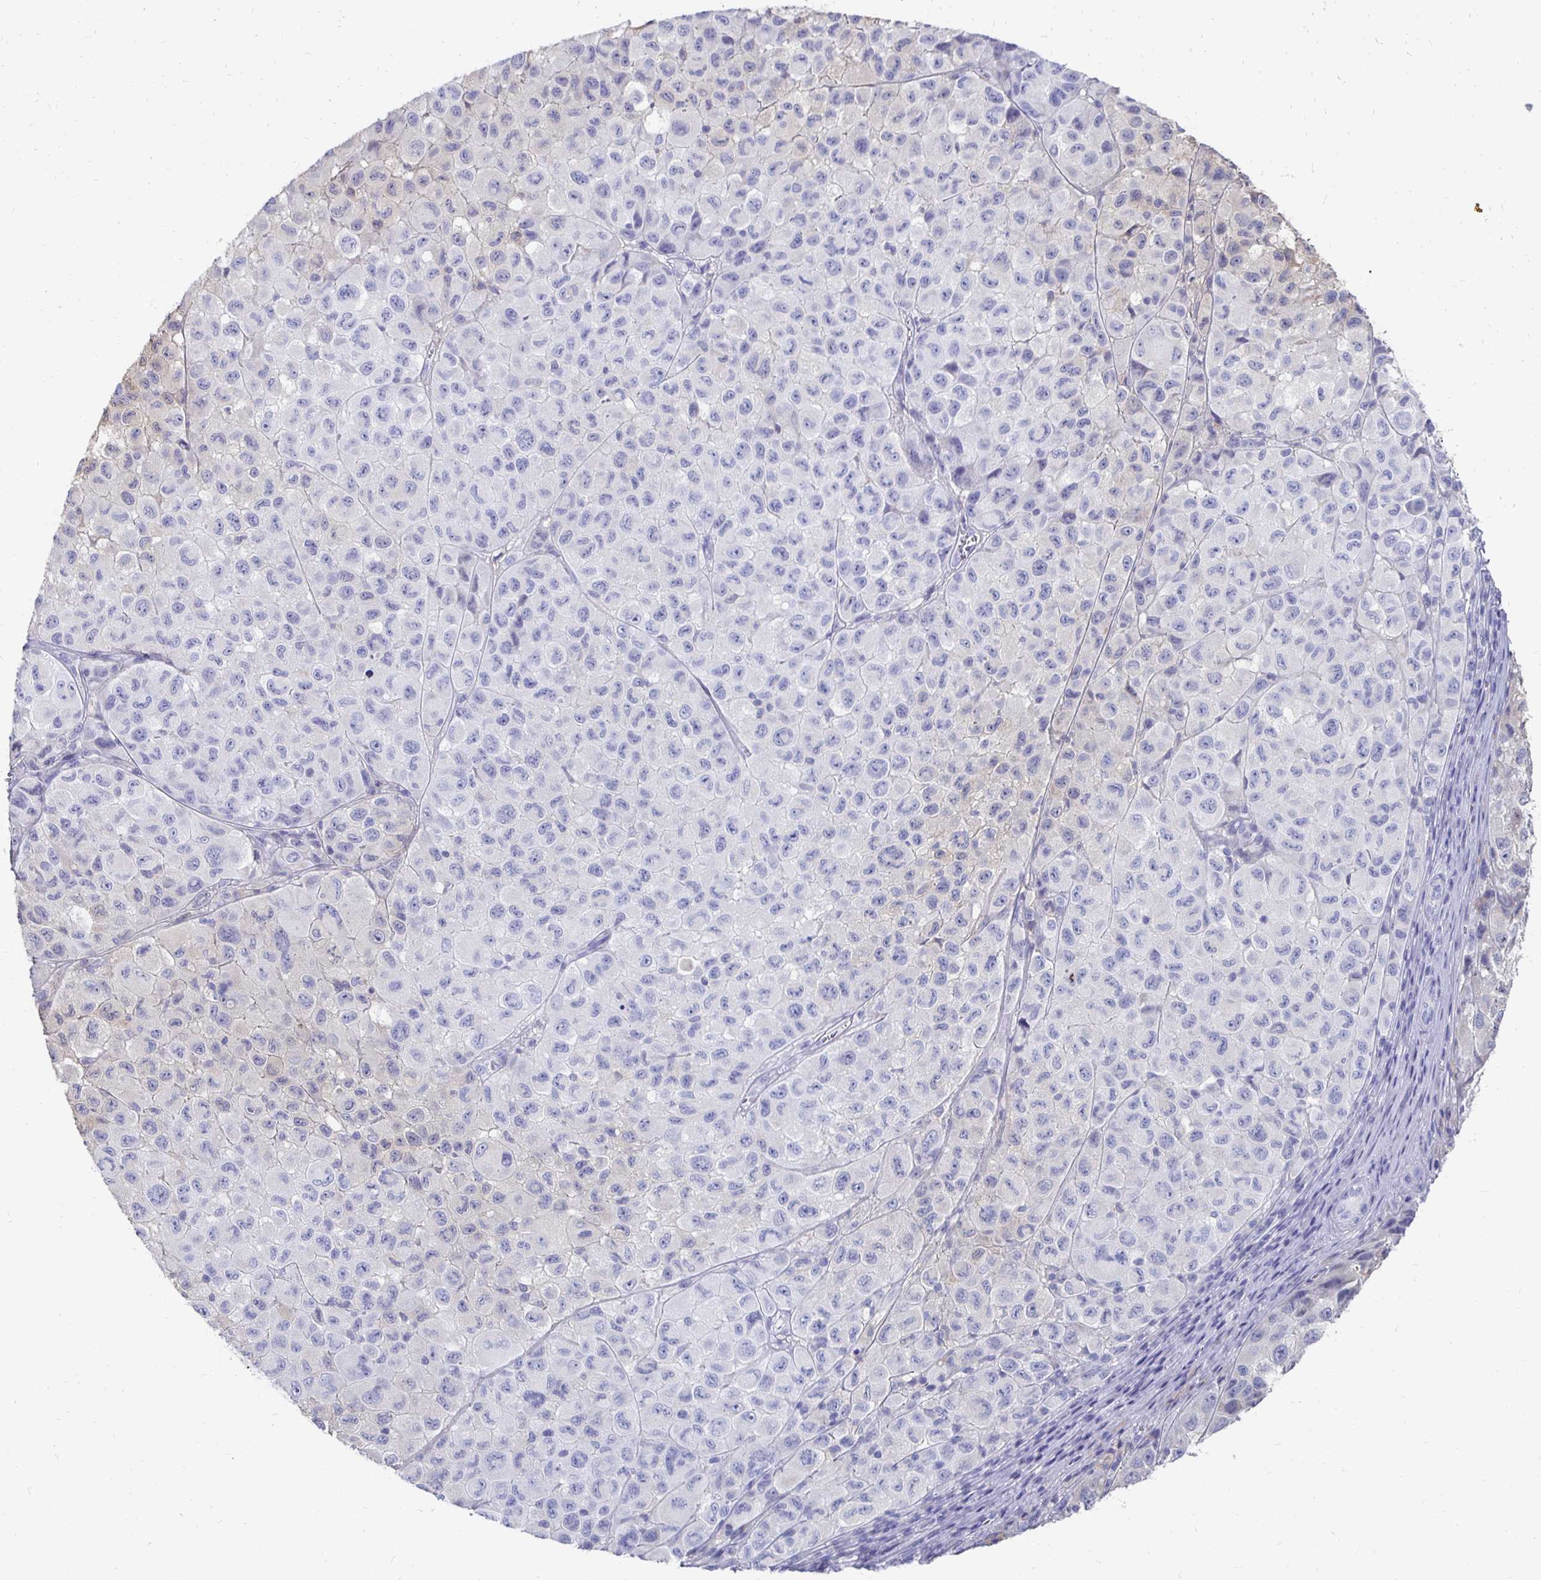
{"staining": {"intensity": "negative", "quantity": "none", "location": "none"}, "tissue": "melanoma", "cell_type": "Tumor cells", "image_type": "cancer", "snomed": [{"axis": "morphology", "description": "Malignant melanoma, NOS"}, {"axis": "topography", "description": "Skin"}], "caption": "DAB (3,3'-diaminobenzidine) immunohistochemical staining of human malignant melanoma shows no significant staining in tumor cells. The staining was performed using DAB to visualize the protein expression in brown, while the nuclei were stained in blue with hematoxylin (Magnification: 20x).", "gene": "SYCP3", "patient": {"sex": "male", "age": 93}}